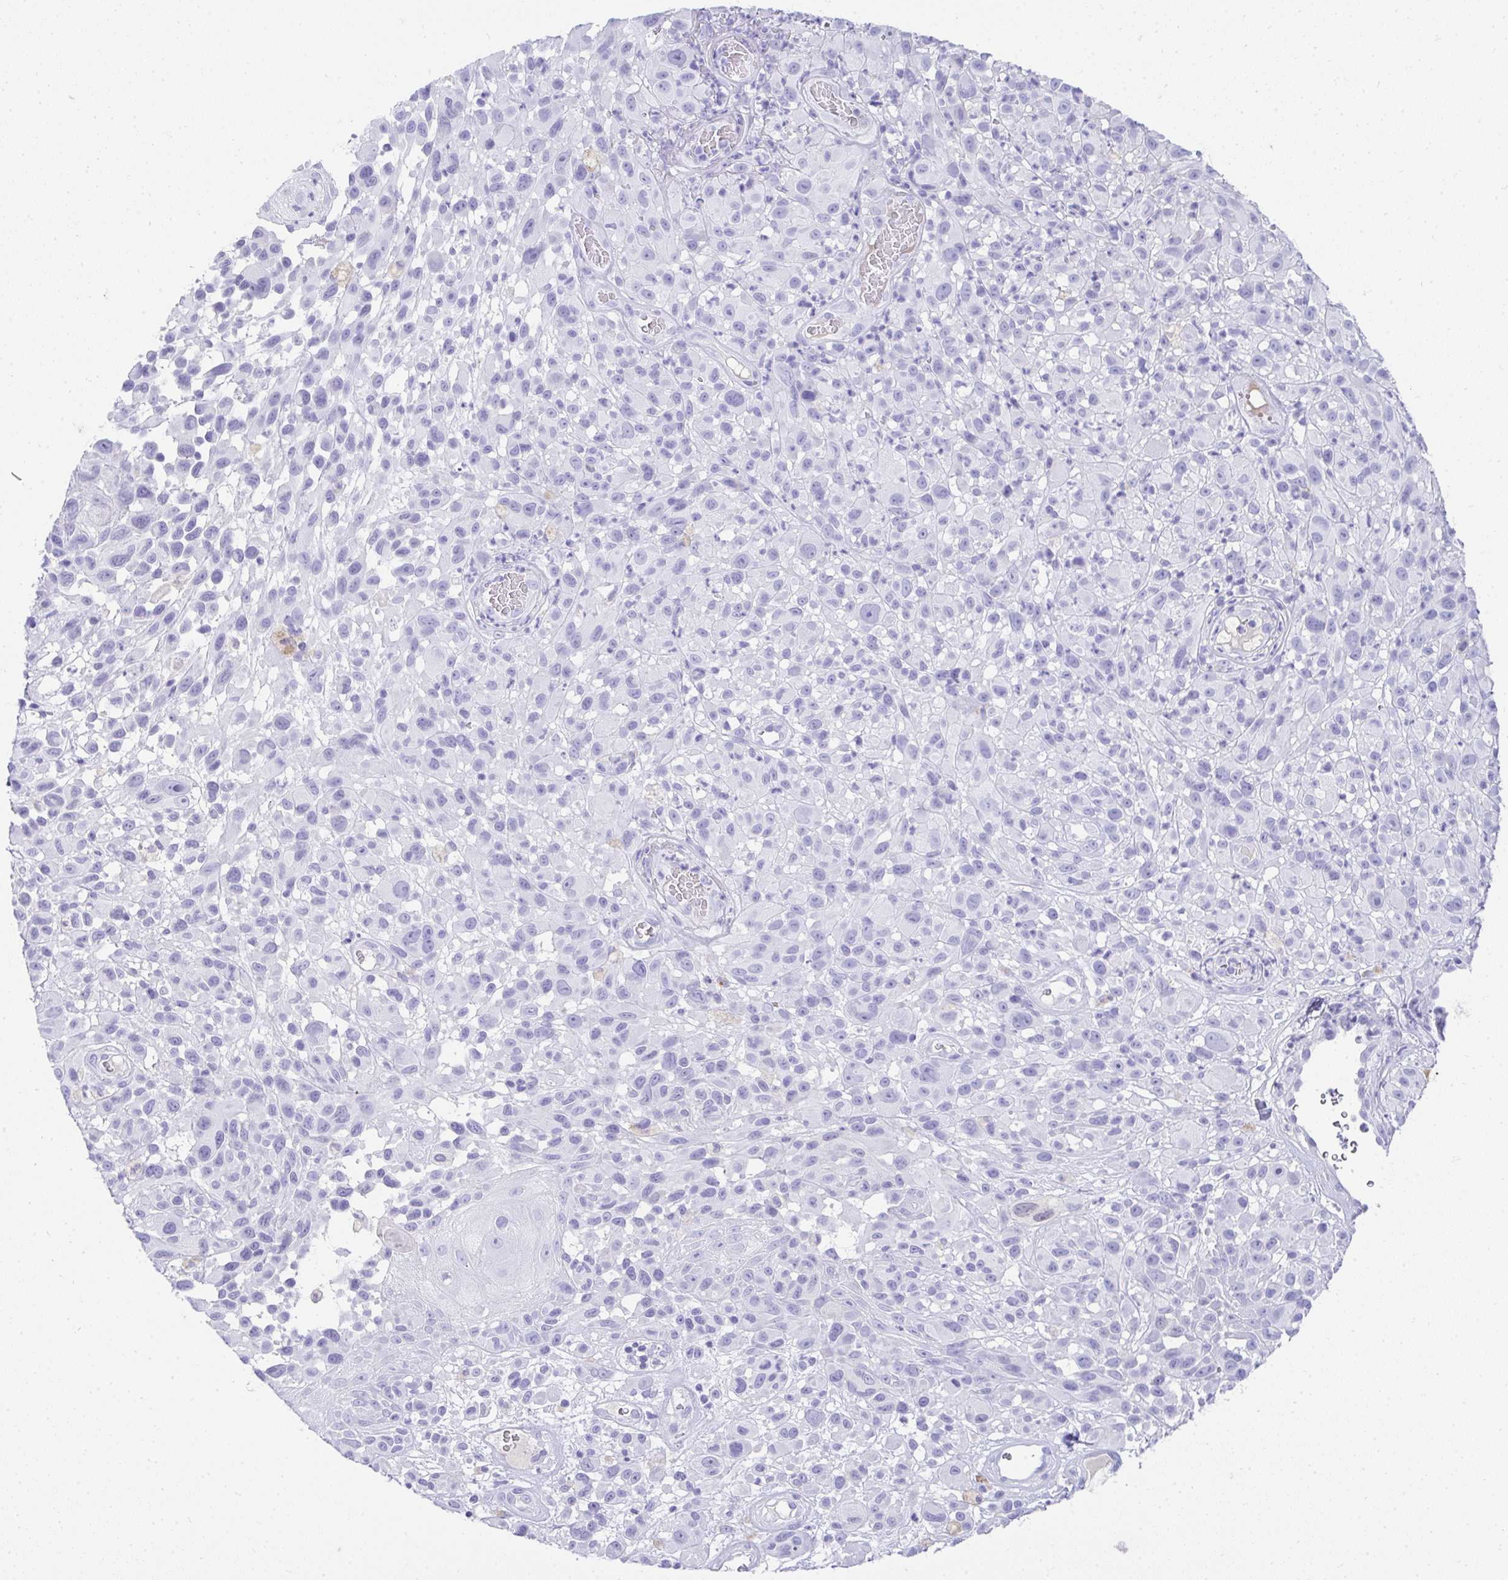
{"staining": {"intensity": "negative", "quantity": "none", "location": "none"}, "tissue": "melanoma", "cell_type": "Tumor cells", "image_type": "cancer", "snomed": [{"axis": "morphology", "description": "Malignant melanoma, NOS"}, {"axis": "topography", "description": "Skin"}], "caption": "Human melanoma stained for a protein using IHC shows no staining in tumor cells.", "gene": "TNNT1", "patient": {"sex": "male", "age": 68}}